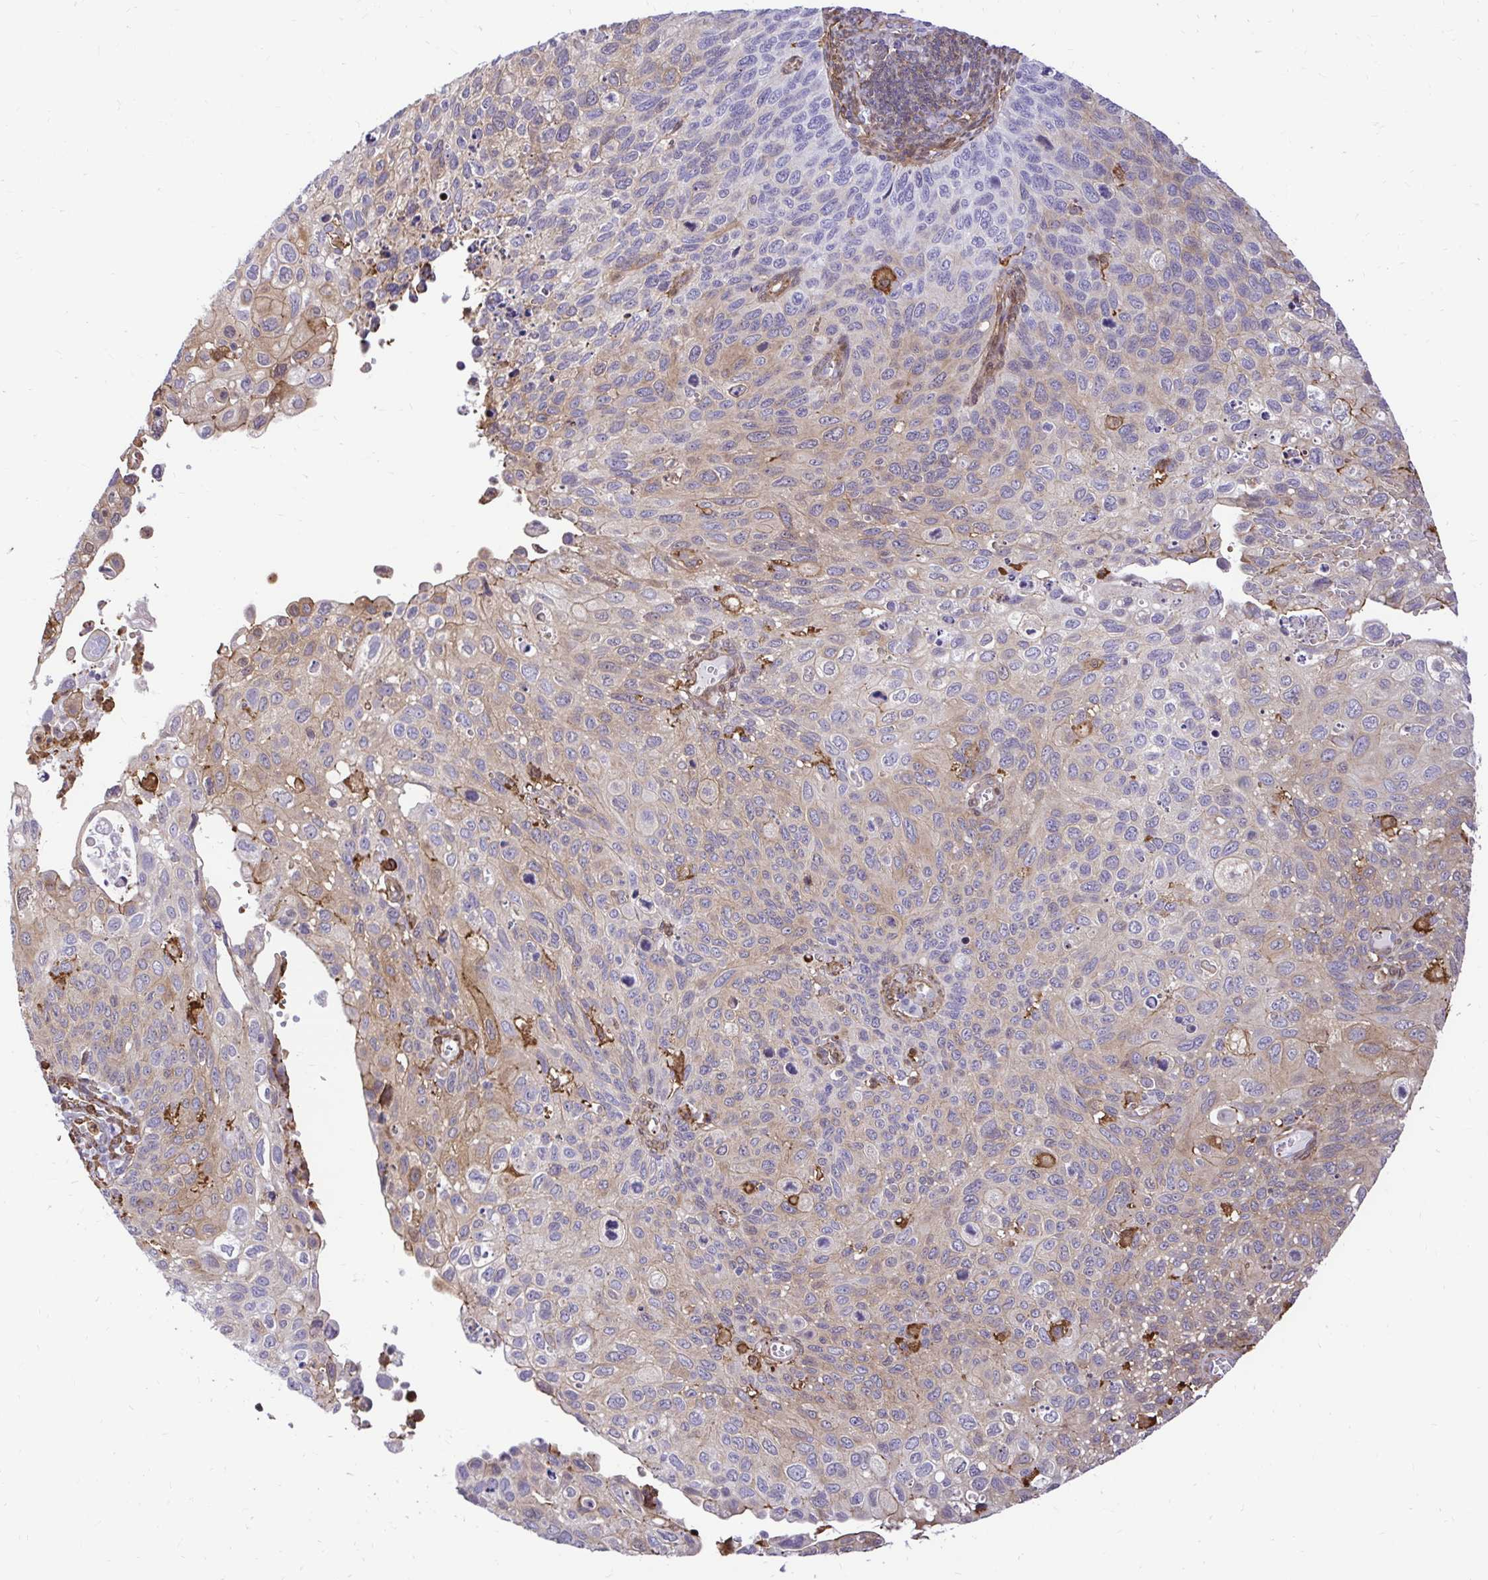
{"staining": {"intensity": "weak", "quantity": "25%-75%", "location": "cytoplasmic/membranous"}, "tissue": "cervical cancer", "cell_type": "Tumor cells", "image_type": "cancer", "snomed": [{"axis": "morphology", "description": "Squamous cell carcinoma, NOS"}, {"axis": "topography", "description": "Cervix"}], "caption": "This is a photomicrograph of immunohistochemistry staining of squamous cell carcinoma (cervical), which shows weak staining in the cytoplasmic/membranous of tumor cells.", "gene": "GSN", "patient": {"sex": "female", "age": 70}}